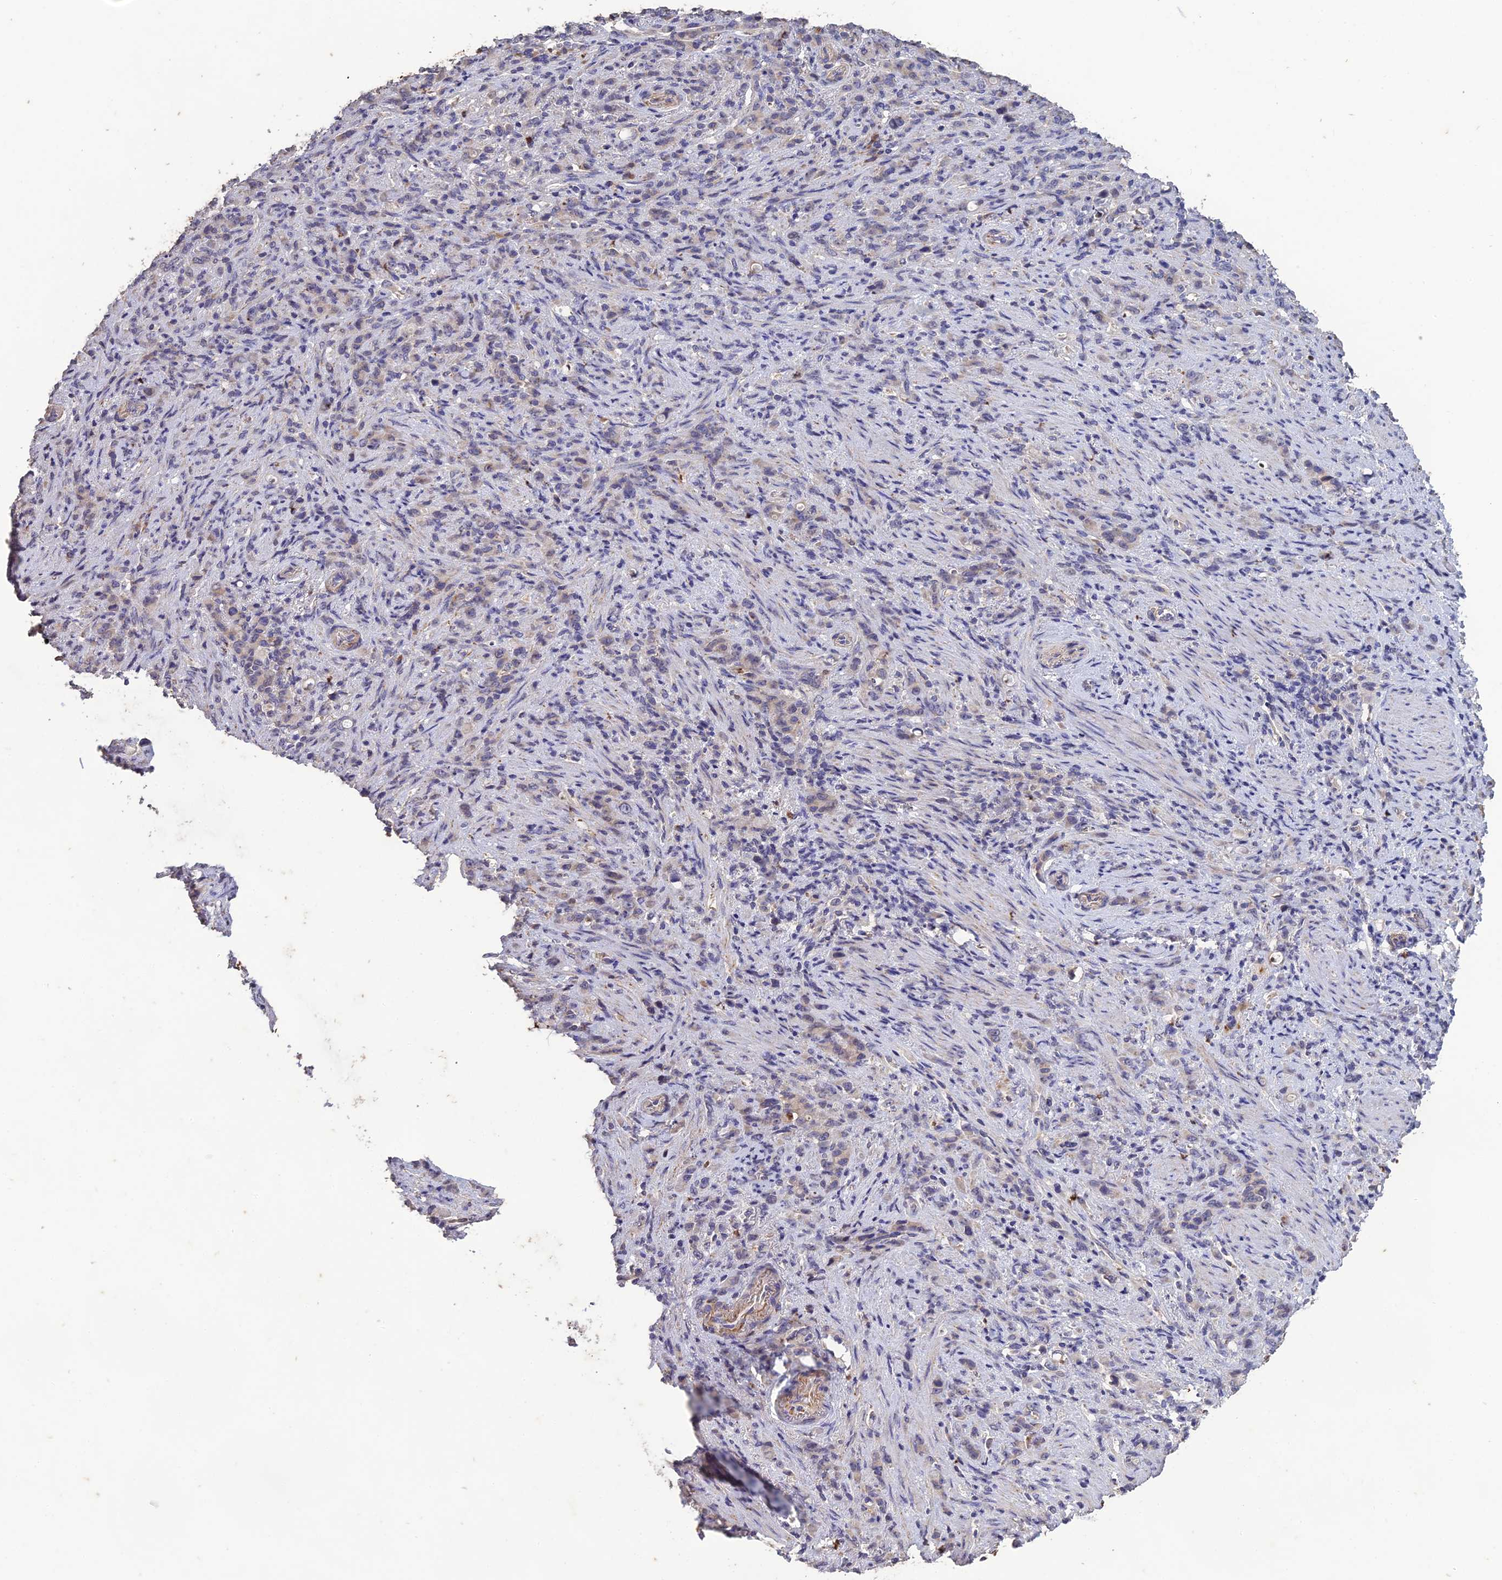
{"staining": {"intensity": "negative", "quantity": "none", "location": "none"}, "tissue": "stomach cancer", "cell_type": "Tumor cells", "image_type": "cancer", "snomed": [{"axis": "morphology", "description": "Adenocarcinoma, NOS"}, {"axis": "topography", "description": "Stomach"}], "caption": "Photomicrograph shows no protein expression in tumor cells of stomach adenocarcinoma tissue.", "gene": "SLC39A13", "patient": {"sex": "female", "age": 79}}